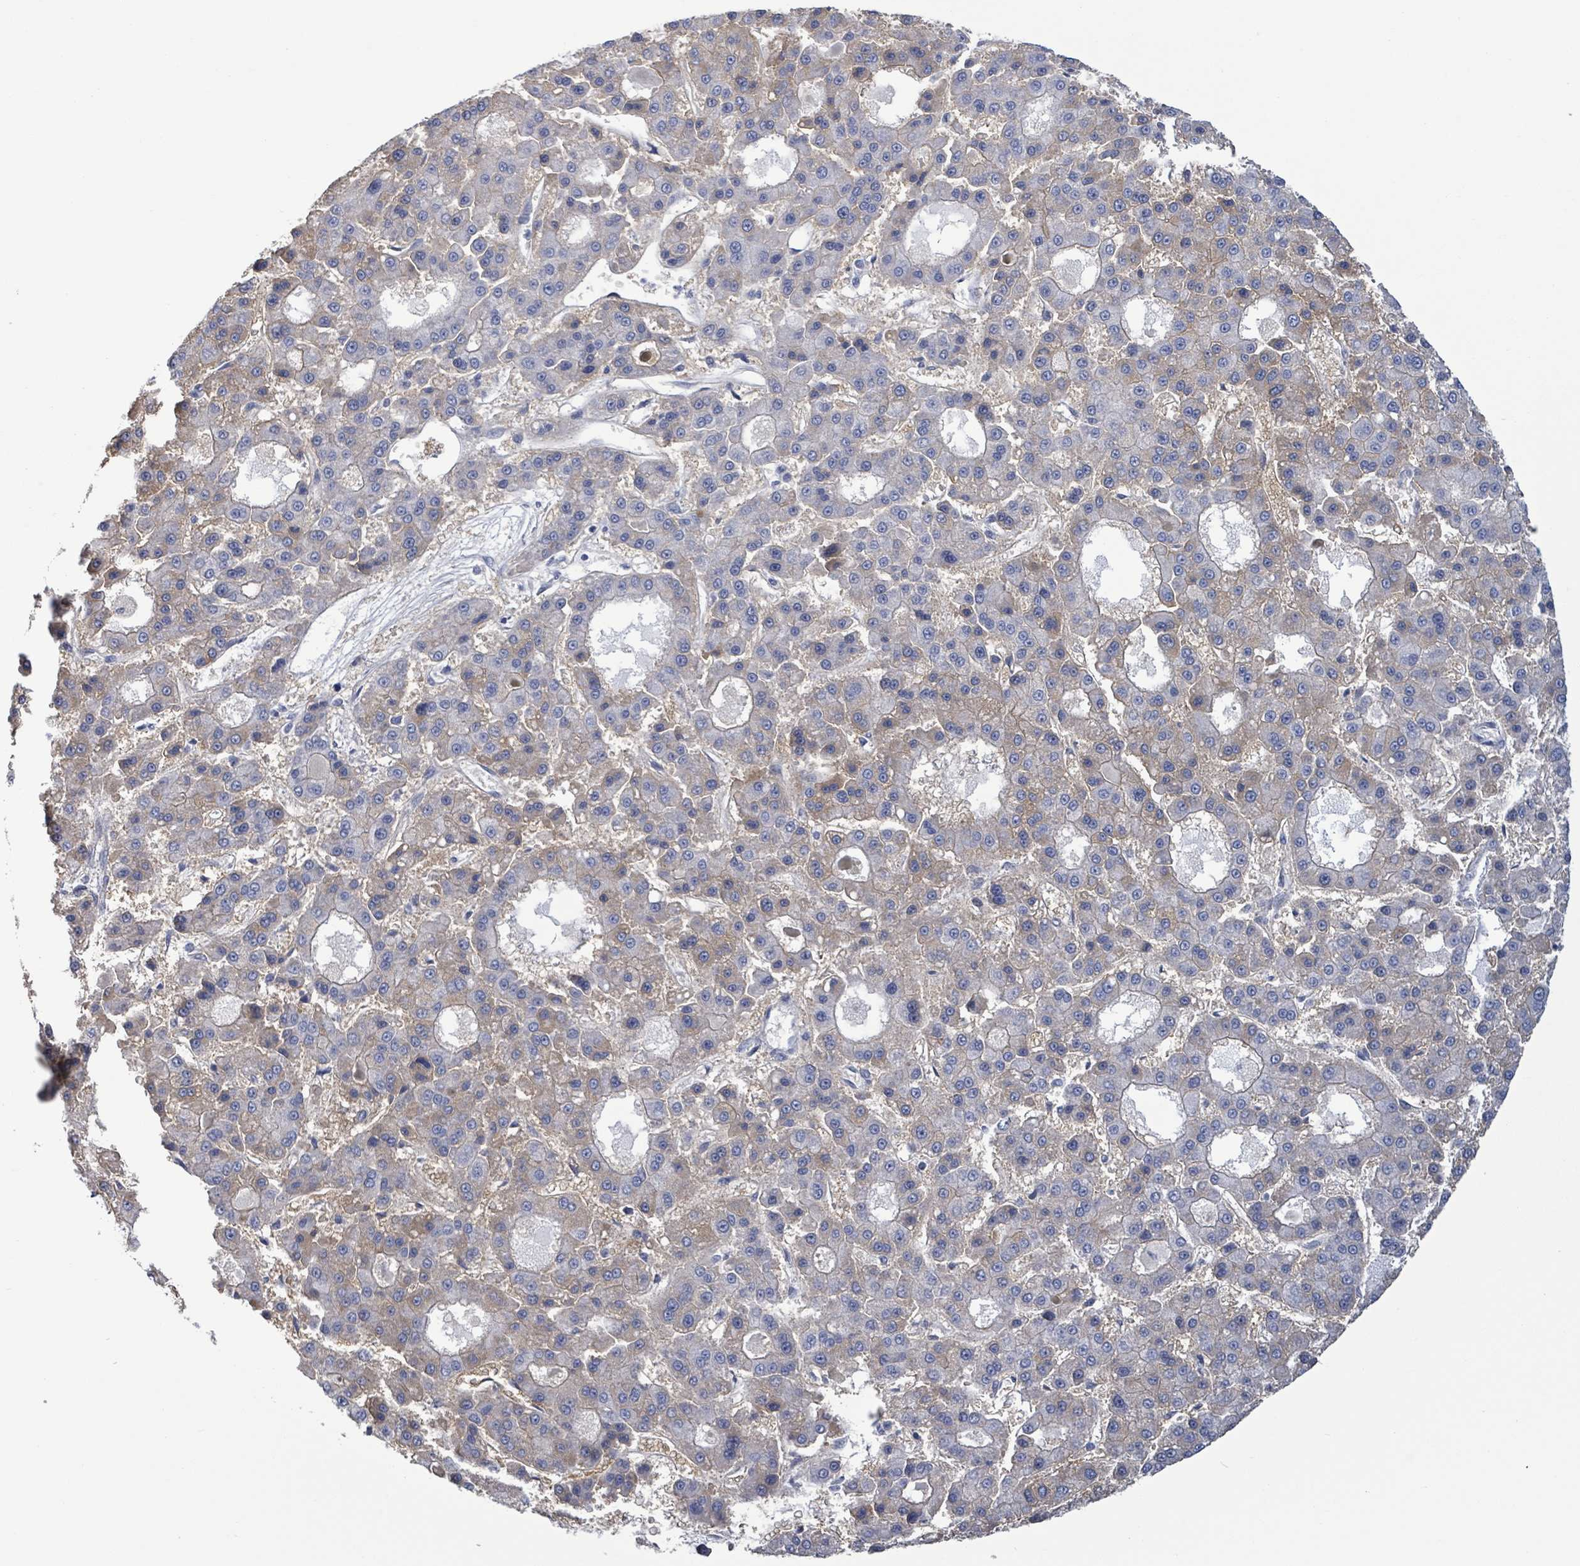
{"staining": {"intensity": "weak", "quantity": "<25%", "location": "cytoplasmic/membranous"}, "tissue": "liver cancer", "cell_type": "Tumor cells", "image_type": "cancer", "snomed": [{"axis": "morphology", "description": "Carcinoma, Hepatocellular, NOS"}, {"axis": "topography", "description": "Liver"}], "caption": "A high-resolution histopathology image shows IHC staining of liver cancer (hepatocellular carcinoma), which displays no significant positivity in tumor cells. (DAB IHC, high magnification).", "gene": "BSG", "patient": {"sex": "male", "age": 70}}